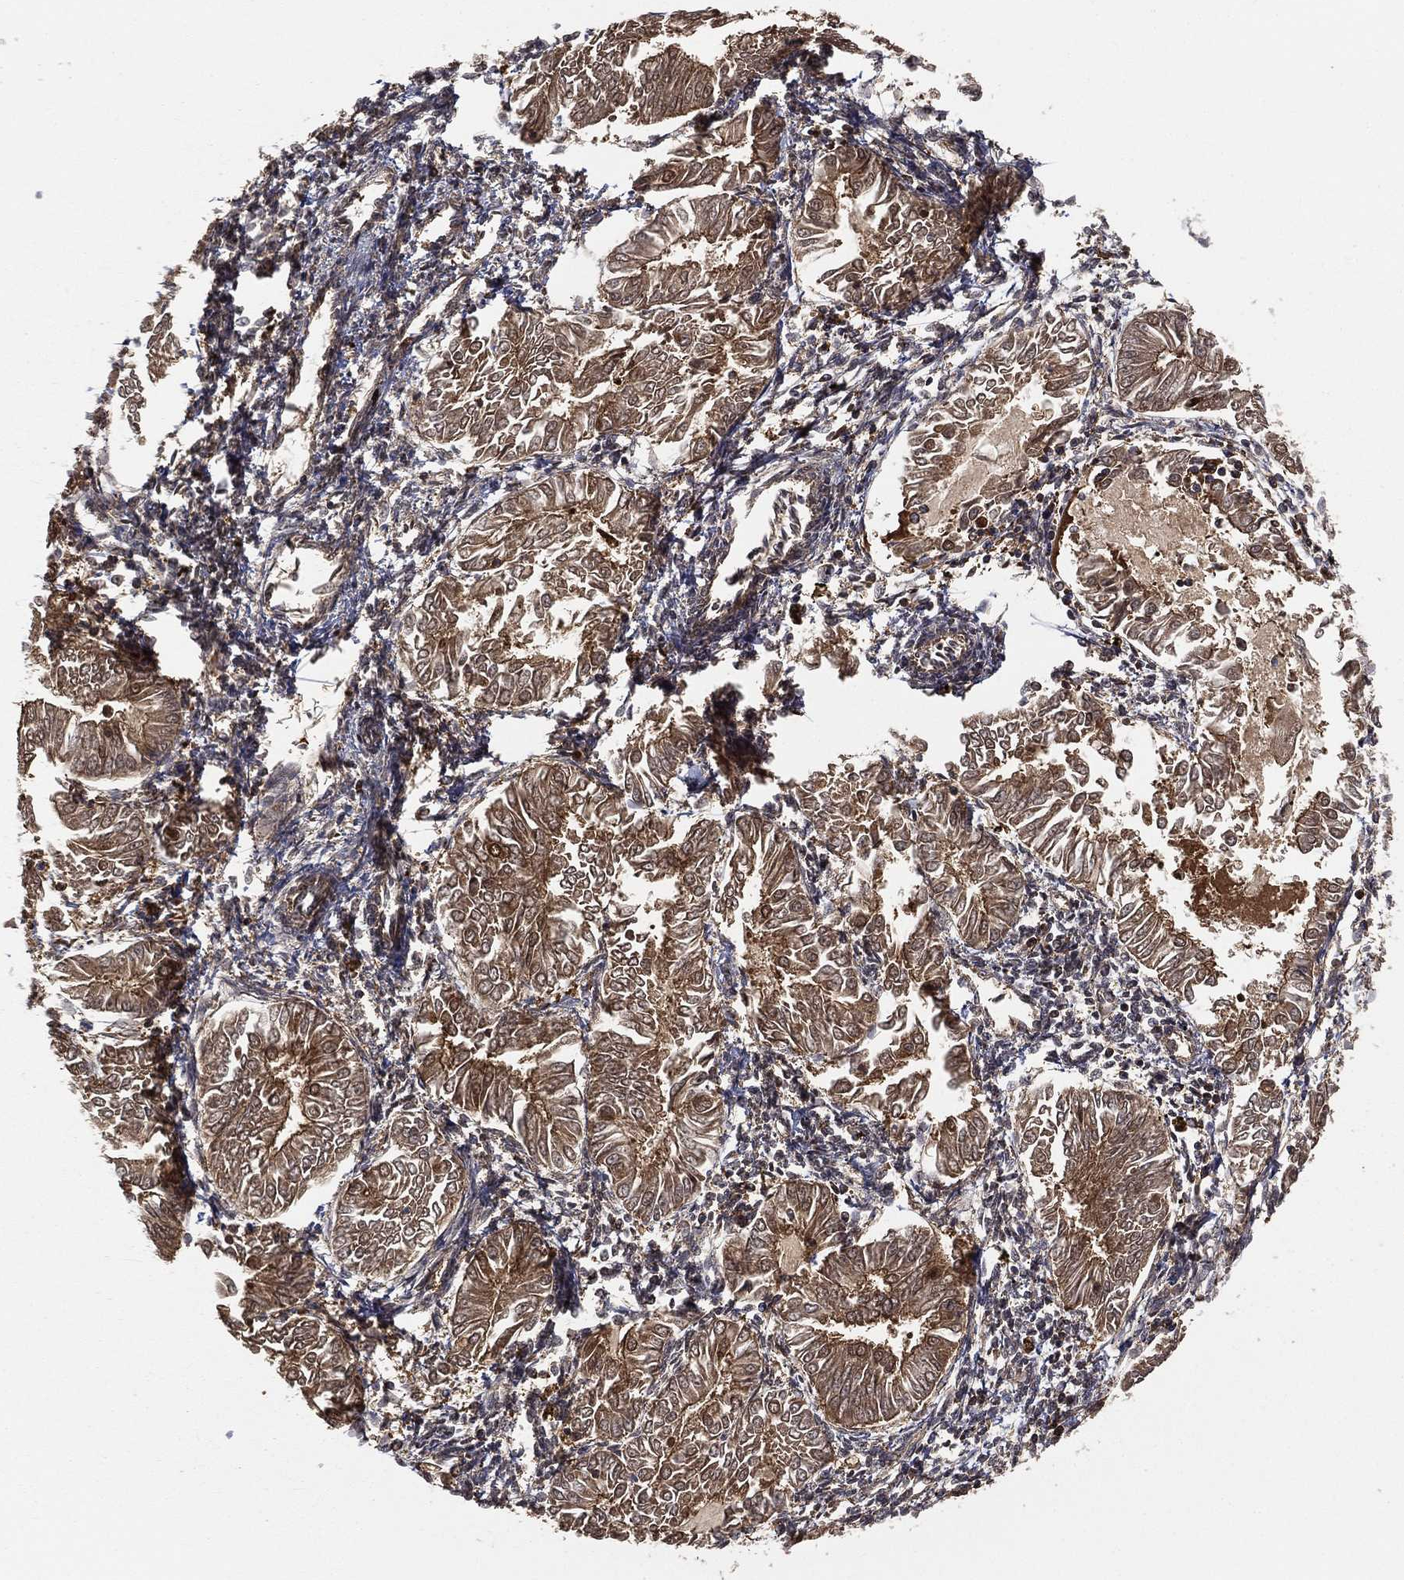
{"staining": {"intensity": "moderate", "quantity": "25%-75%", "location": "cytoplasmic/membranous"}, "tissue": "endometrial cancer", "cell_type": "Tumor cells", "image_type": "cancer", "snomed": [{"axis": "morphology", "description": "Adenocarcinoma, NOS"}, {"axis": "topography", "description": "Endometrium"}], "caption": "Protein staining of endometrial cancer tissue demonstrates moderate cytoplasmic/membranous positivity in approximately 25%-75% of tumor cells.", "gene": "CRYL1", "patient": {"sex": "female", "age": 53}}